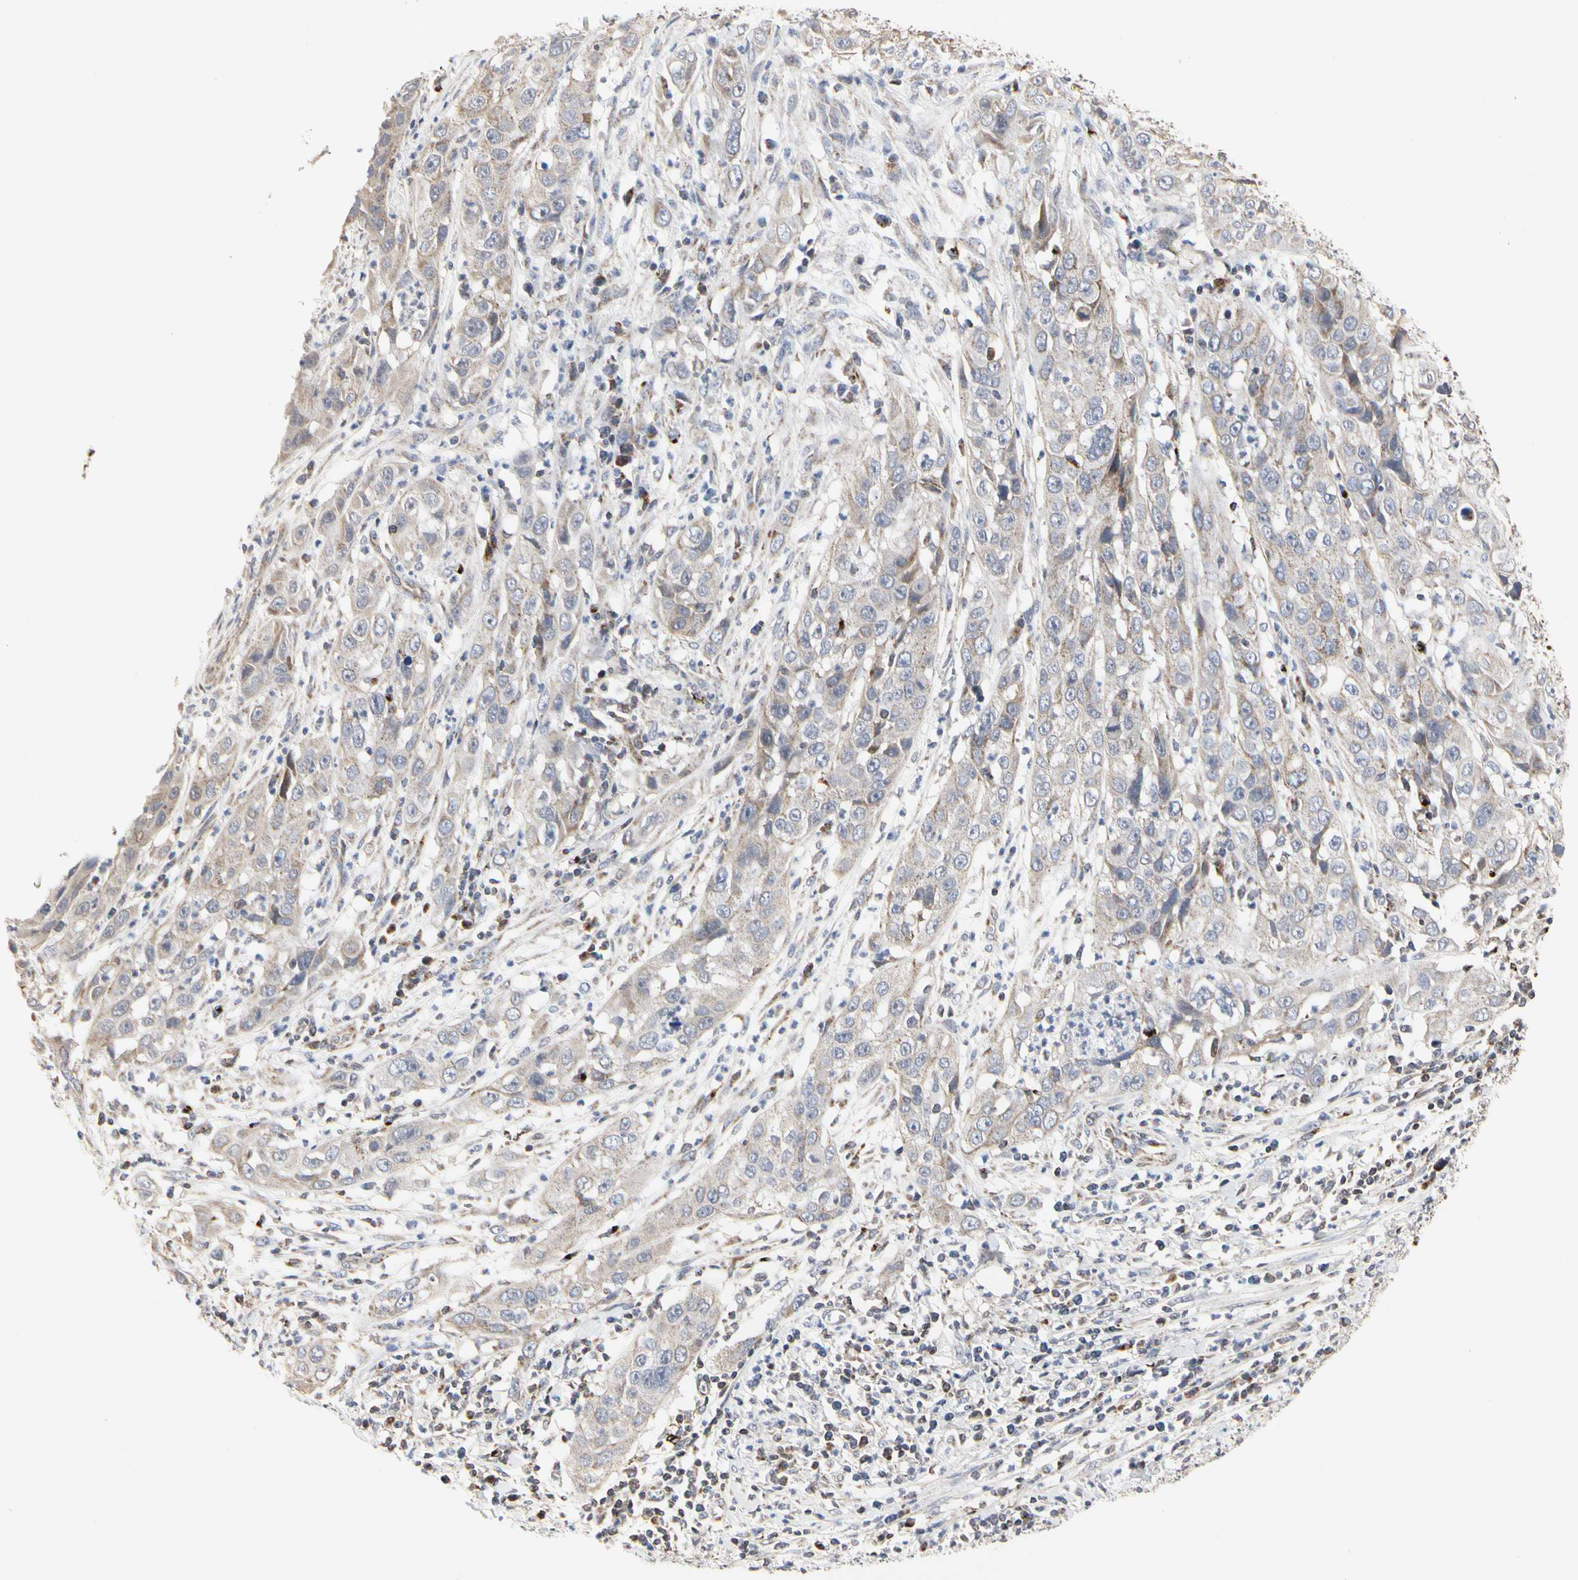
{"staining": {"intensity": "weak", "quantity": "25%-75%", "location": "cytoplasmic/membranous"}, "tissue": "cervical cancer", "cell_type": "Tumor cells", "image_type": "cancer", "snomed": [{"axis": "morphology", "description": "Squamous cell carcinoma, NOS"}, {"axis": "topography", "description": "Cervix"}], "caption": "Immunohistochemical staining of human cervical cancer (squamous cell carcinoma) displays low levels of weak cytoplasmic/membranous protein staining in approximately 25%-75% of tumor cells. Nuclei are stained in blue.", "gene": "TSKU", "patient": {"sex": "female", "age": 32}}